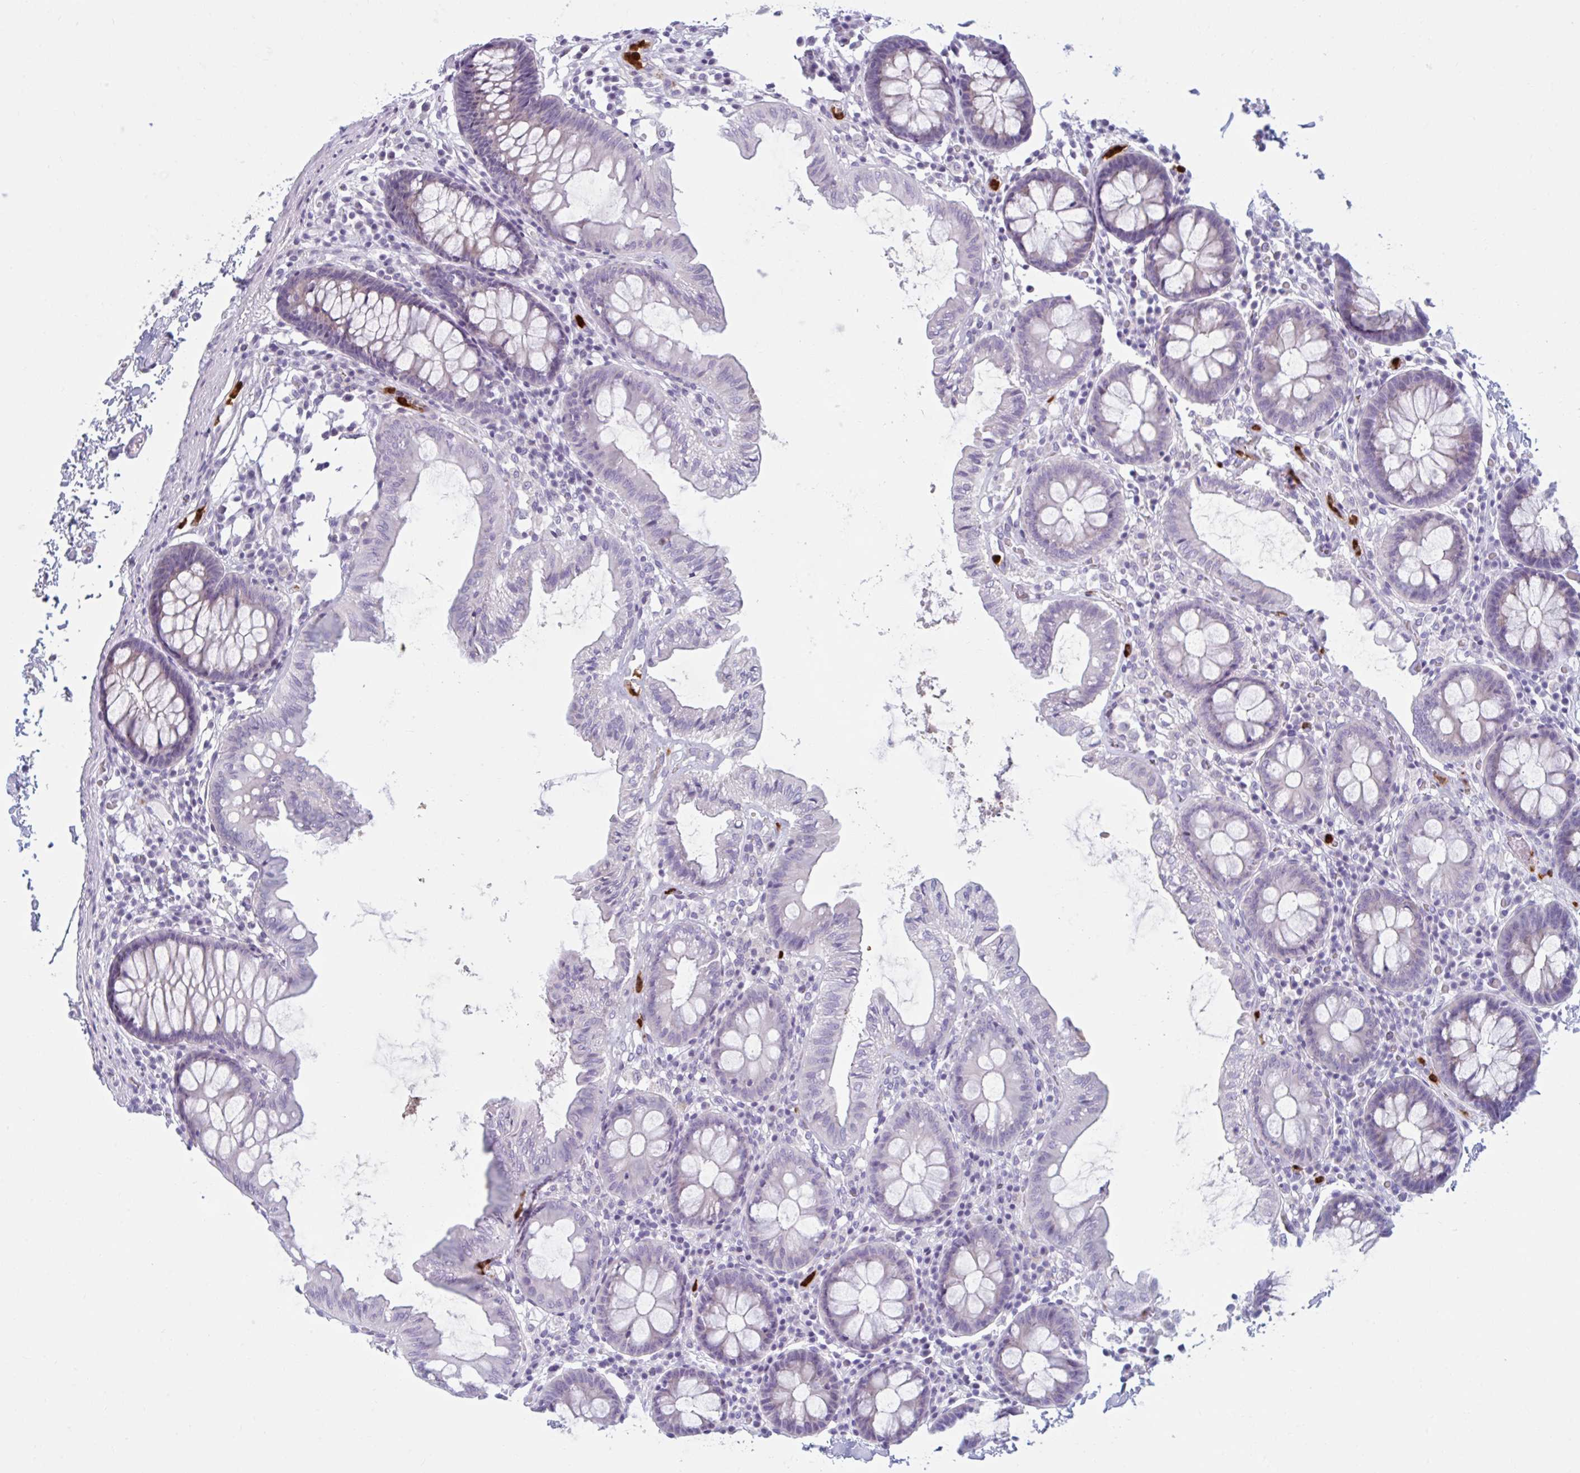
{"staining": {"intensity": "negative", "quantity": "none", "location": "none"}, "tissue": "colon", "cell_type": "Endothelial cells", "image_type": "normal", "snomed": [{"axis": "morphology", "description": "Normal tissue, NOS"}, {"axis": "topography", "description": "Colon"}, {"axis": "topography", "description": "Peripheral nerve tissue"}], "caption": "Immunohistochemical staining of benign human colon shows no significant positivity in endothelial cells. (Brightfield microscopy of DAB (3,3'-diaminobenzidine) IHC at high magnification).", "gene": "CEP120", "patient": {"sex": "male", "age": 84}}